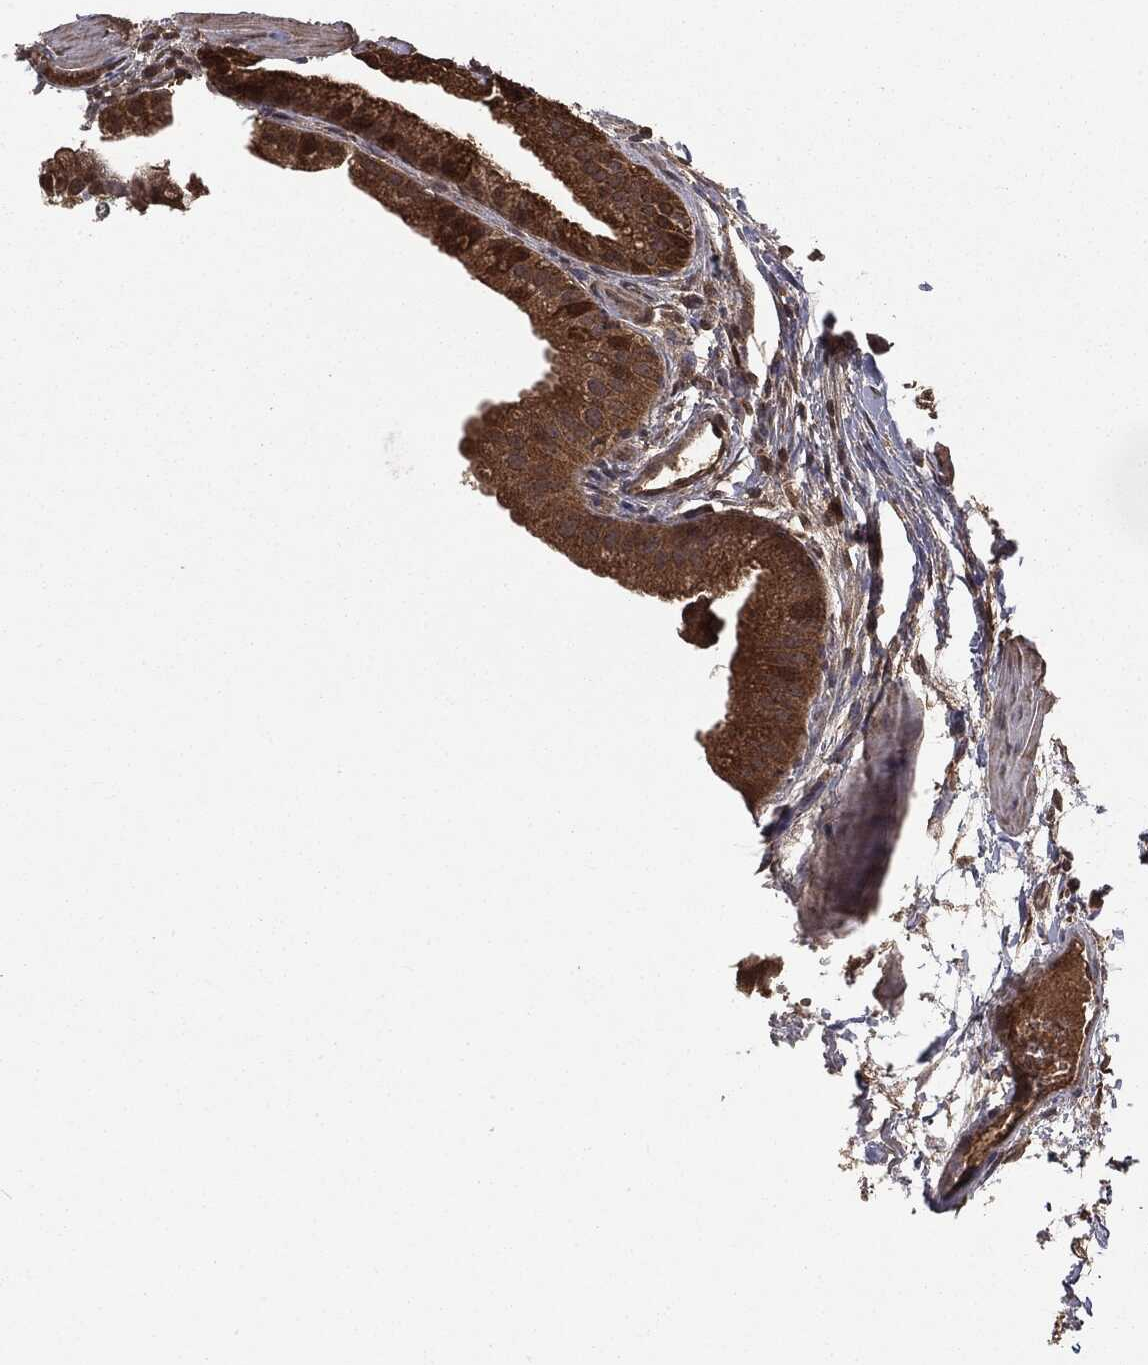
{"staining": {"intensity": "strong", "quantity": ">75%", "location": "cytoplasmic/membranous"}, "tissue": "gallbladder", "cell_type": "Glandular cells", "image_type": "normal", "snomed": [{"axis": "morphology", "description": "Normal tissue, NOS"}, {"axis": "topography", "description": "Gallbladder"}], "caption": "Immunohistochemical staining of benign human gallbladder shows strong cytoplasmic/membranous protein positivity in approximately >75% of glandular cells. The protein of interest is shown in brown color, while the nuclei are stained blue.", "gene": "NME1", "patient": {"sex": "male", "age": 67}}